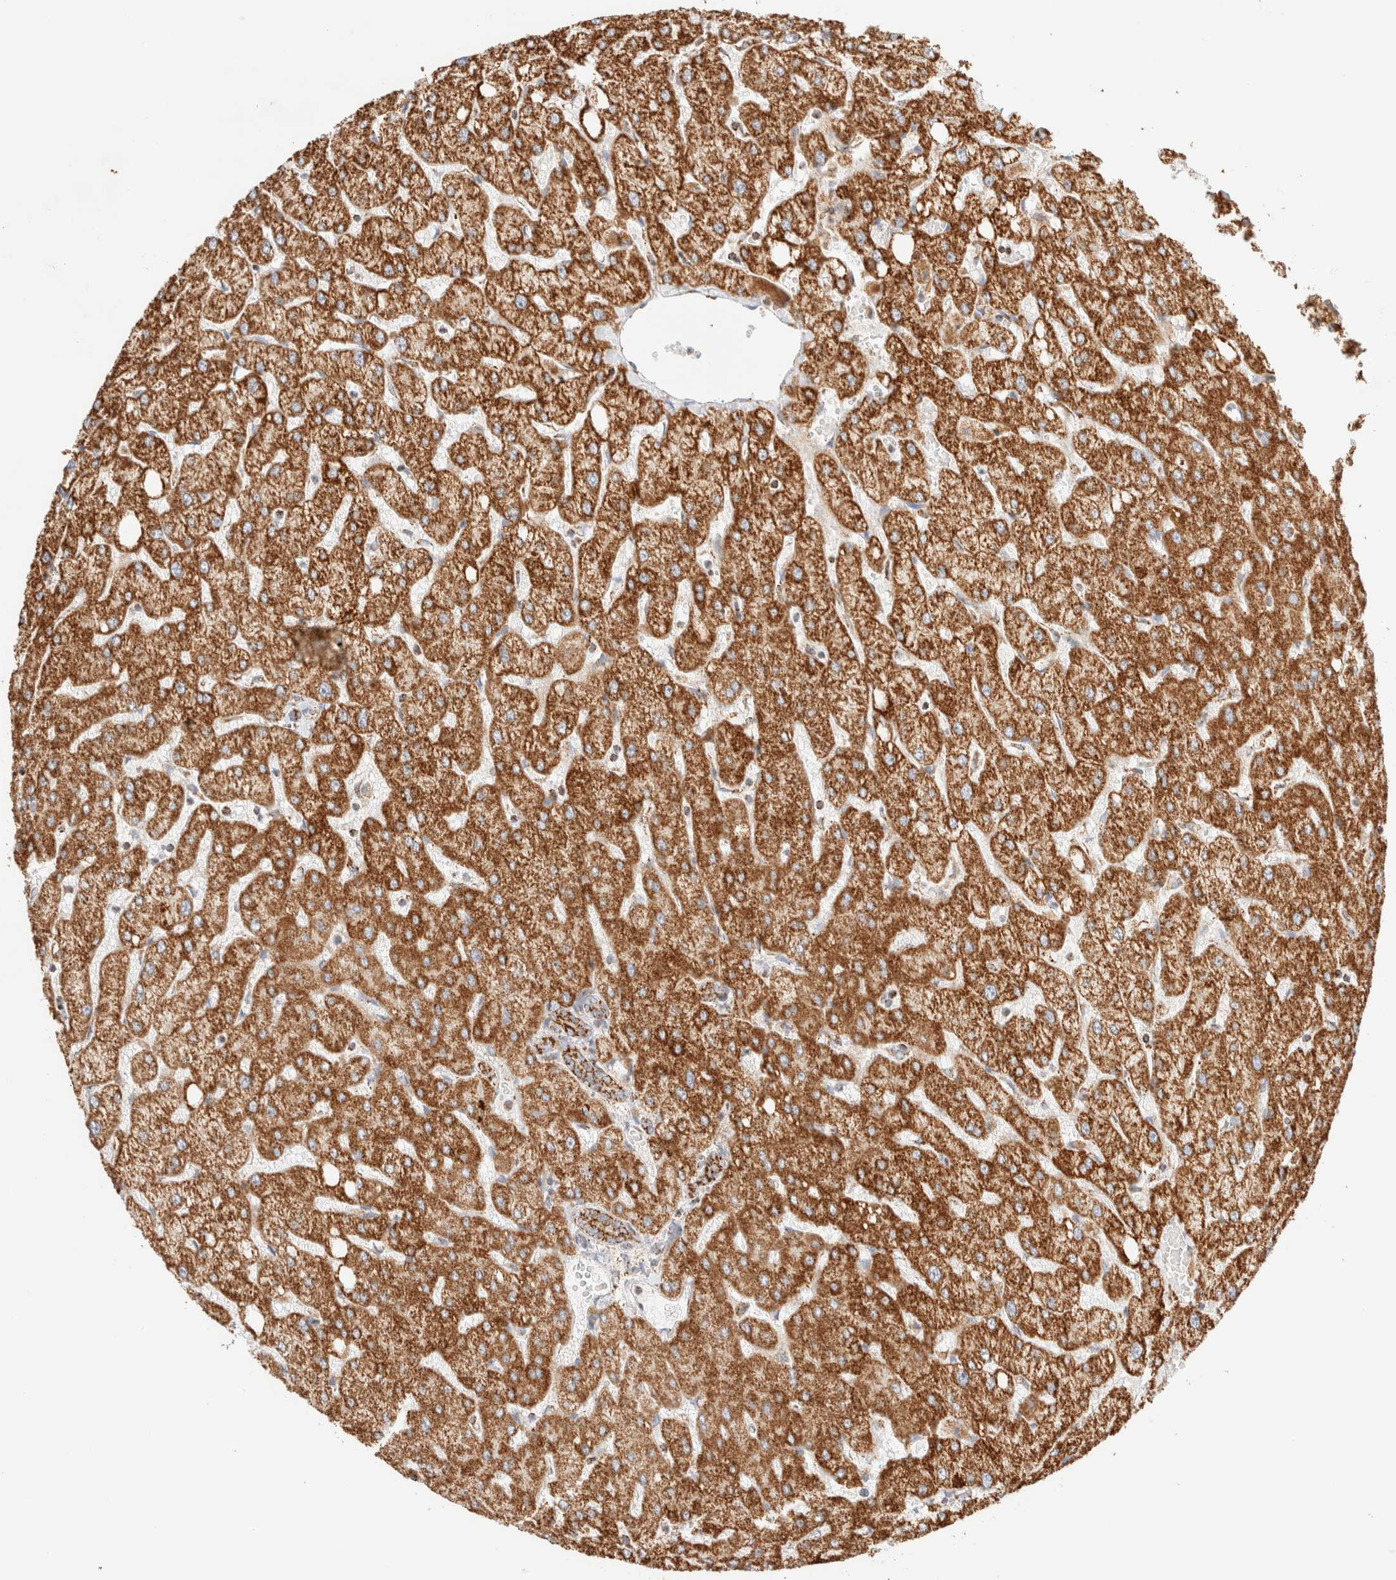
{"staining": {"intensity": "moderate", "quantity": ">75%", "location": "cytoplasmic/membranous"}, "tissue": "liver", "cell_type": "Cholangiocytes", "image_type": "normal", "snomed": [{"axis": "morphology", "description": "Normal tissue, NOS"}, {"axis": "topography", "description": "Liver"}], "caption": "The photomicrograph demonstrates staining of unremarkable liver, revealing moderate cytoplasmic/membranous protein staining (brown color) within cholangiocytes.", "gene": "PHB2", "patient": {"sex": "female", "age": 54}}